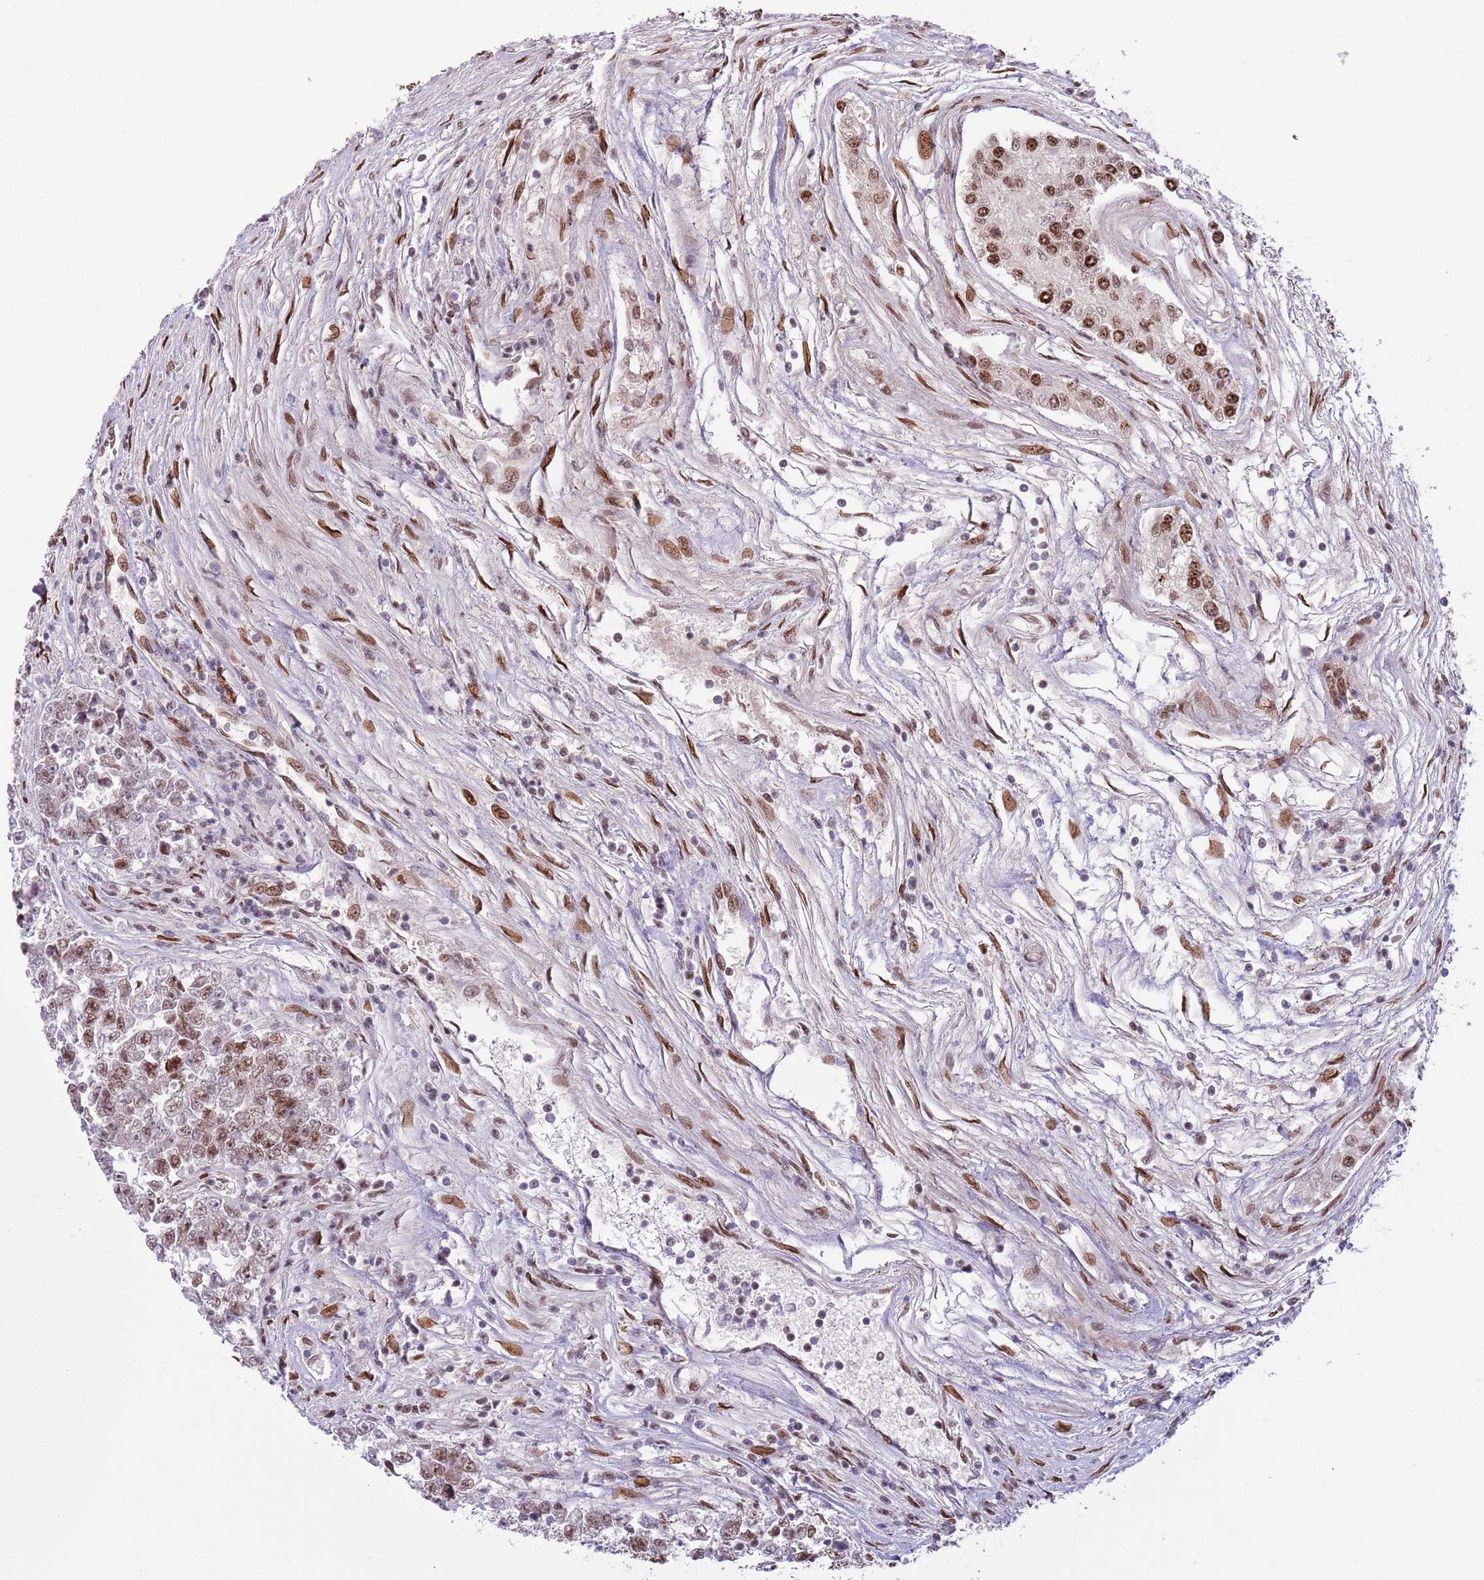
{"staining": {"intensity": "moderate", "quantity": ">75%", "location": "nuclear"}, "tissue": "testis cancer", "cell_type": "Tumor cells", "image_type": "cancer", "snomed": [{"axis": "morphology", "description": "Carcinoma, Embryonal, NOS"}, {"axis": "topography", "description": "Testis"}], "caption": "A brown stain shows moderate nuclear staining of a protein in human testis embryonal carcinoma tumor cells.", "gene": "SIPA1L3", "patient": {"sex": "male", "age": 25}}